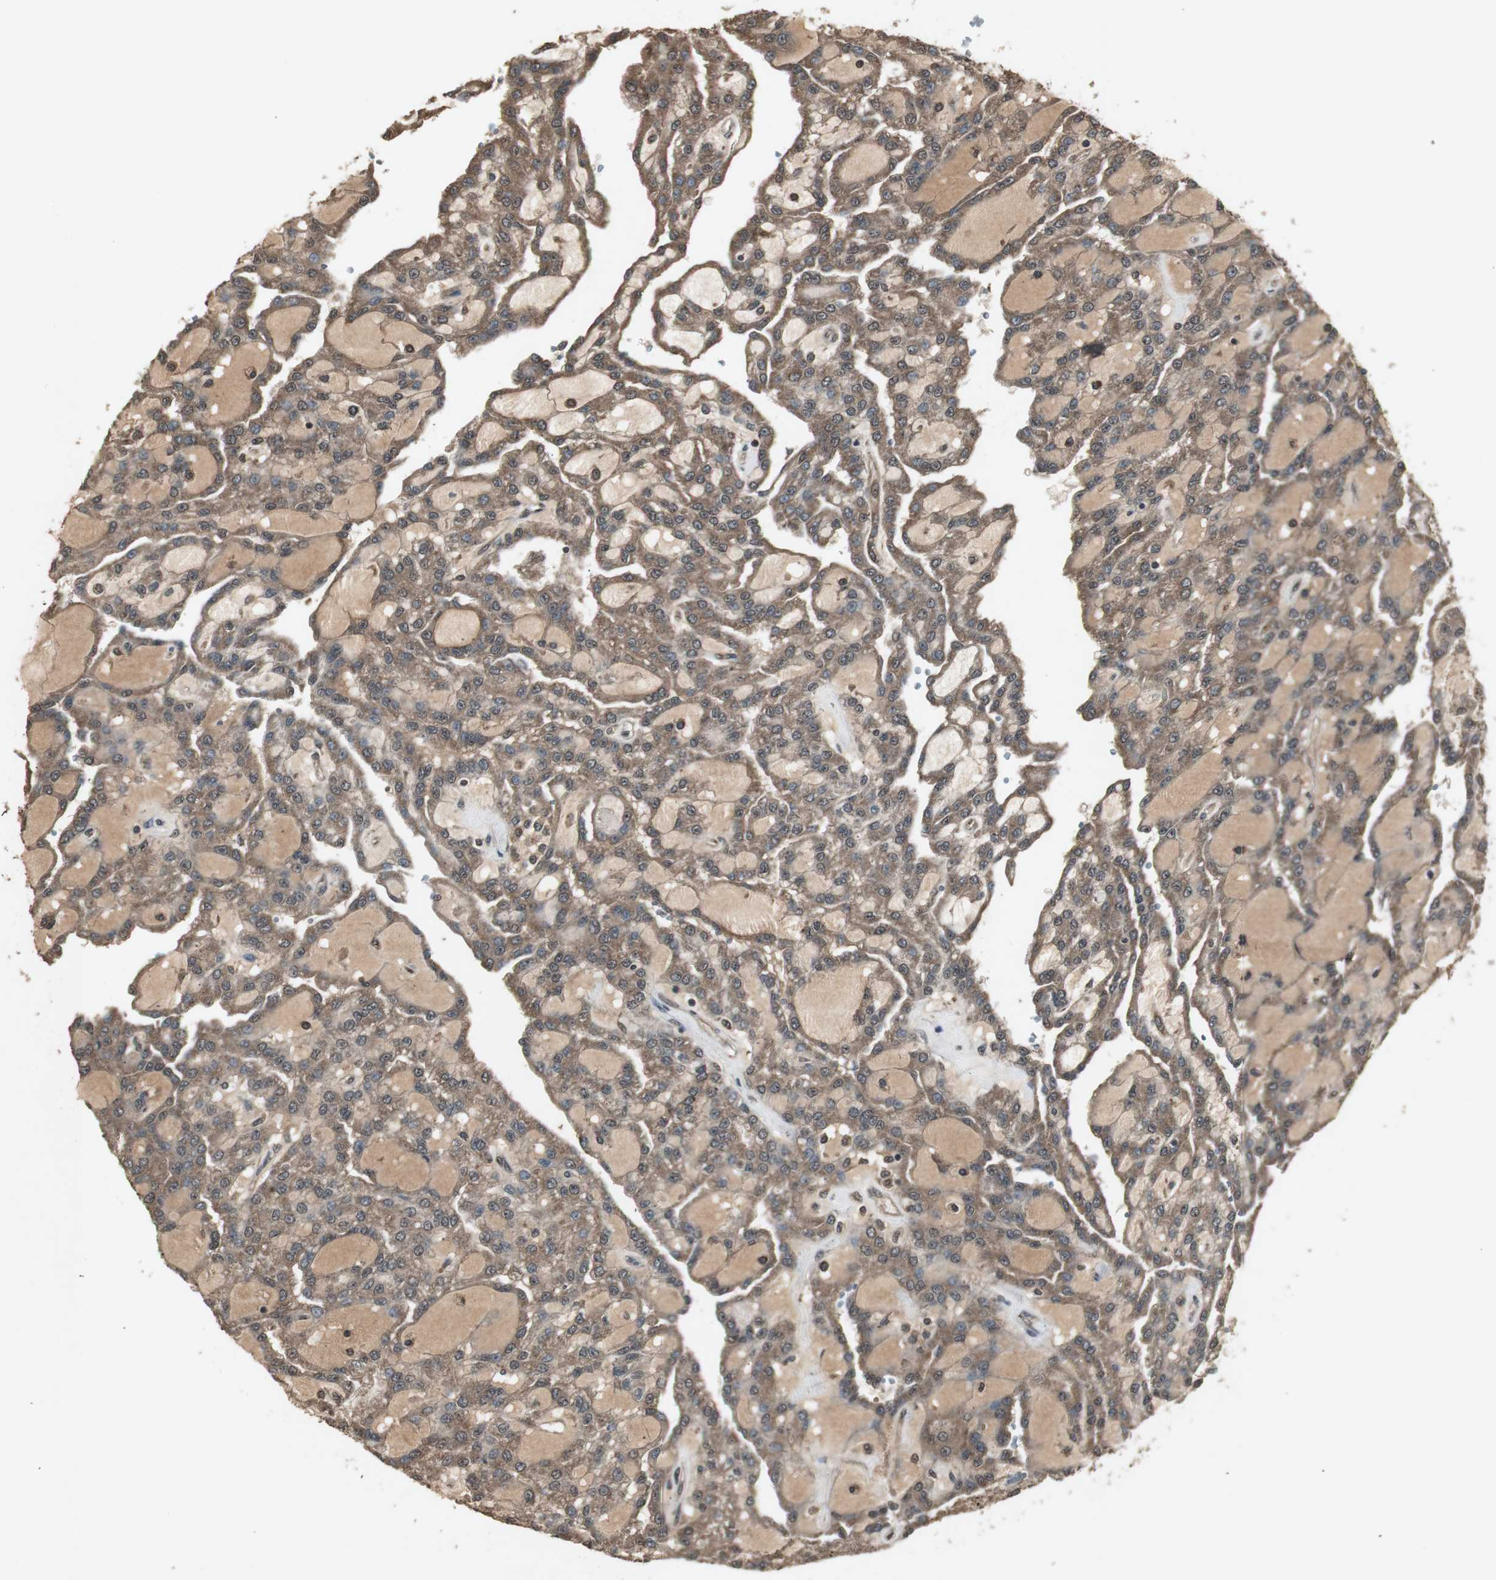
{"staining": {"intensity": "moderate", "quantity": ">75%", "location": "cytoplasmic/membranous"}, "tissue": "renal cancer", "cell_type": "Tumor cells", "image_type": "cancer", "snomed": [{"axis": "morphology", "description": "Adenocarcinoma, NOS"}, {"axis": "topography", "description": "Kidney"}], "caption": "Immunohistochemical staining of human adenocarcinoma (renal) displays moderate cytoplasmic/membranous protein expression in about >75% of tumor cells.", "gene": "EMX1", "patient": {"sex": "male", "age": 63}}